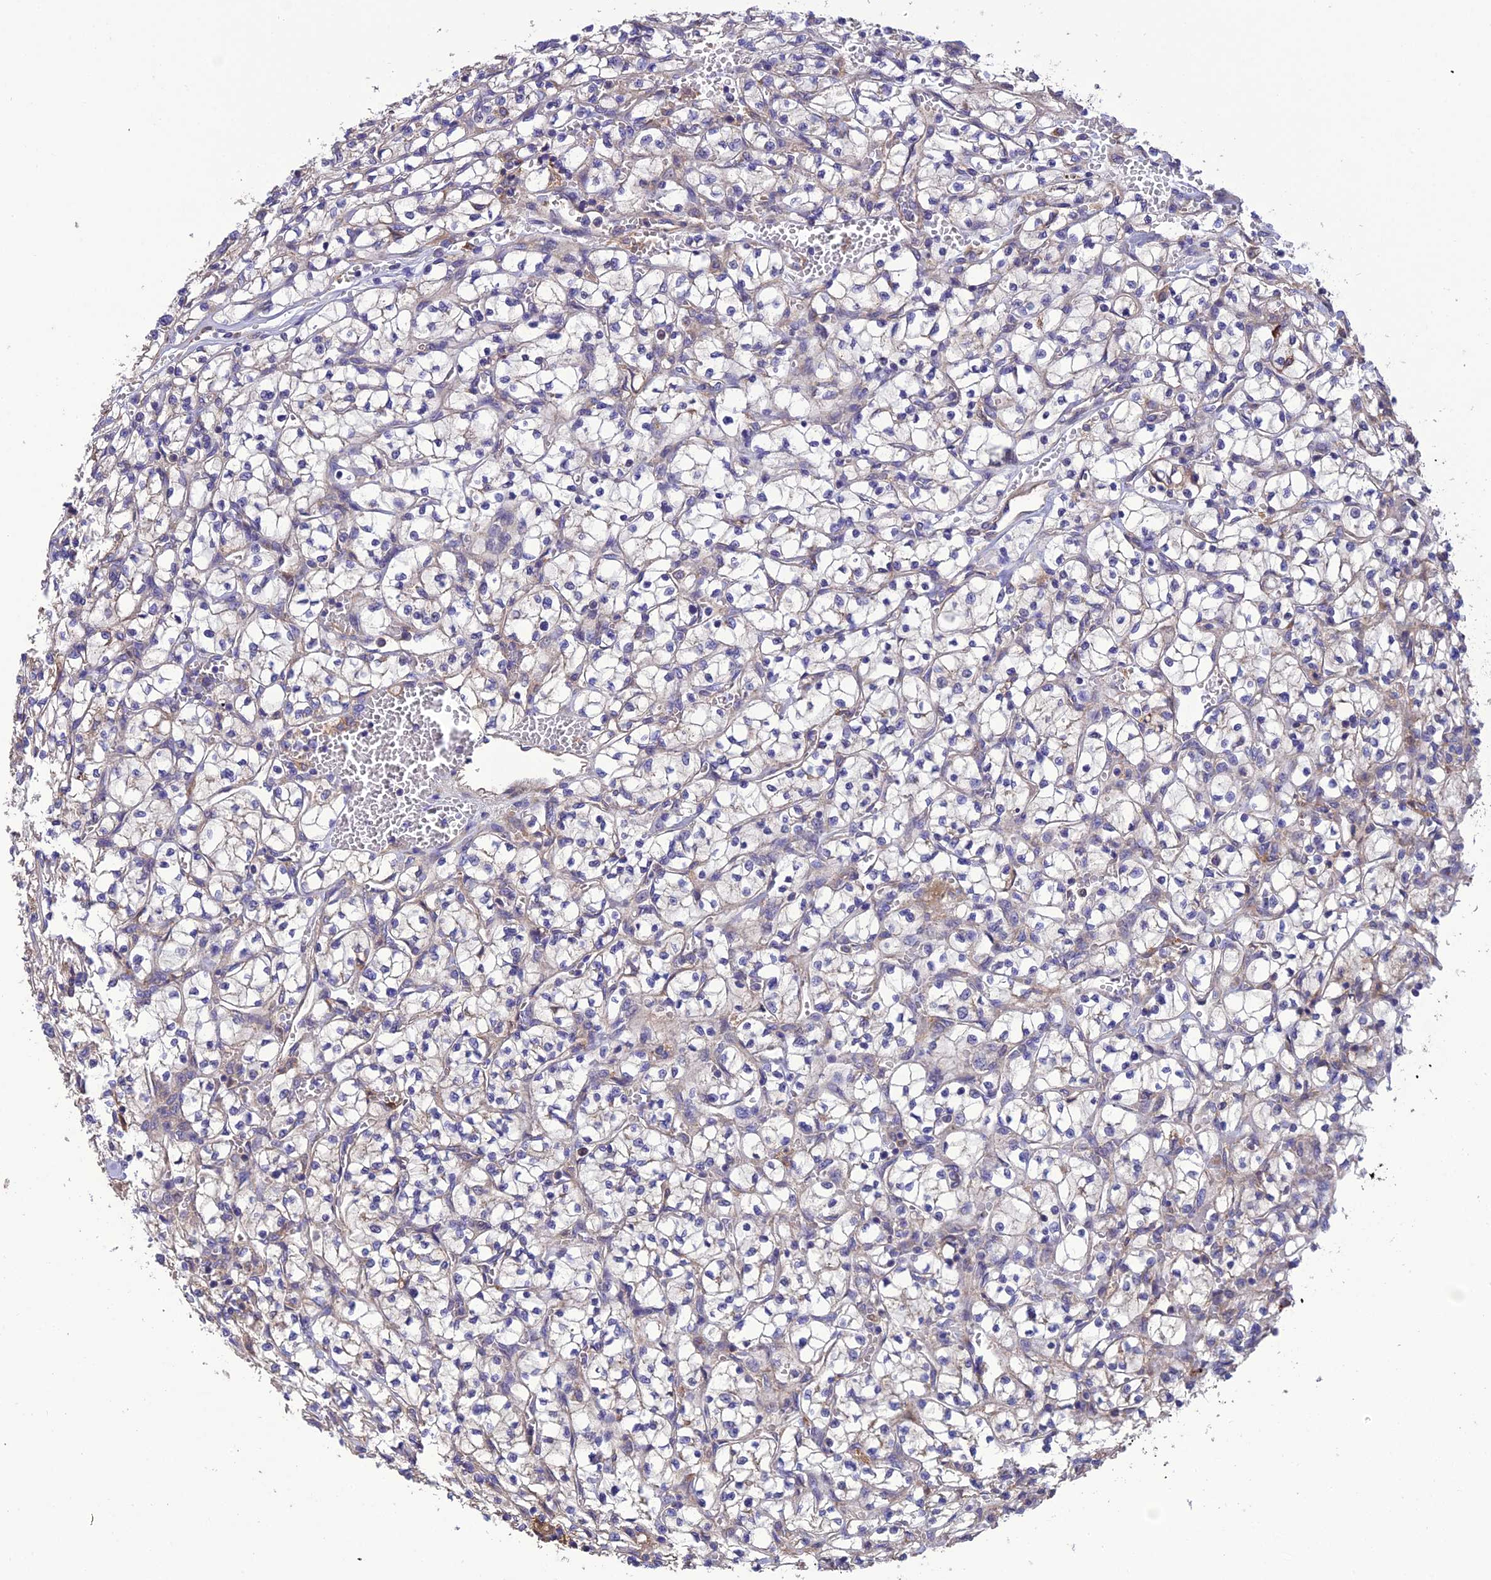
{"staining": {"intensity": "negative", "quantity": "none", "location": "none"}, "tissue": "renal cancer", "cell_type": "Tumor cells", "image_type": "cancer", "snomed": [{"axis": "morphology", "description": "Adenocarcinoma, NOS"}, {"axis": "topography", "description": "Kidney"}], "caption": "Tumor cells are negative for protein expression in human renal cancer.", "gene": "MIOS", "patient": {"sex": "female", "age": 64}}